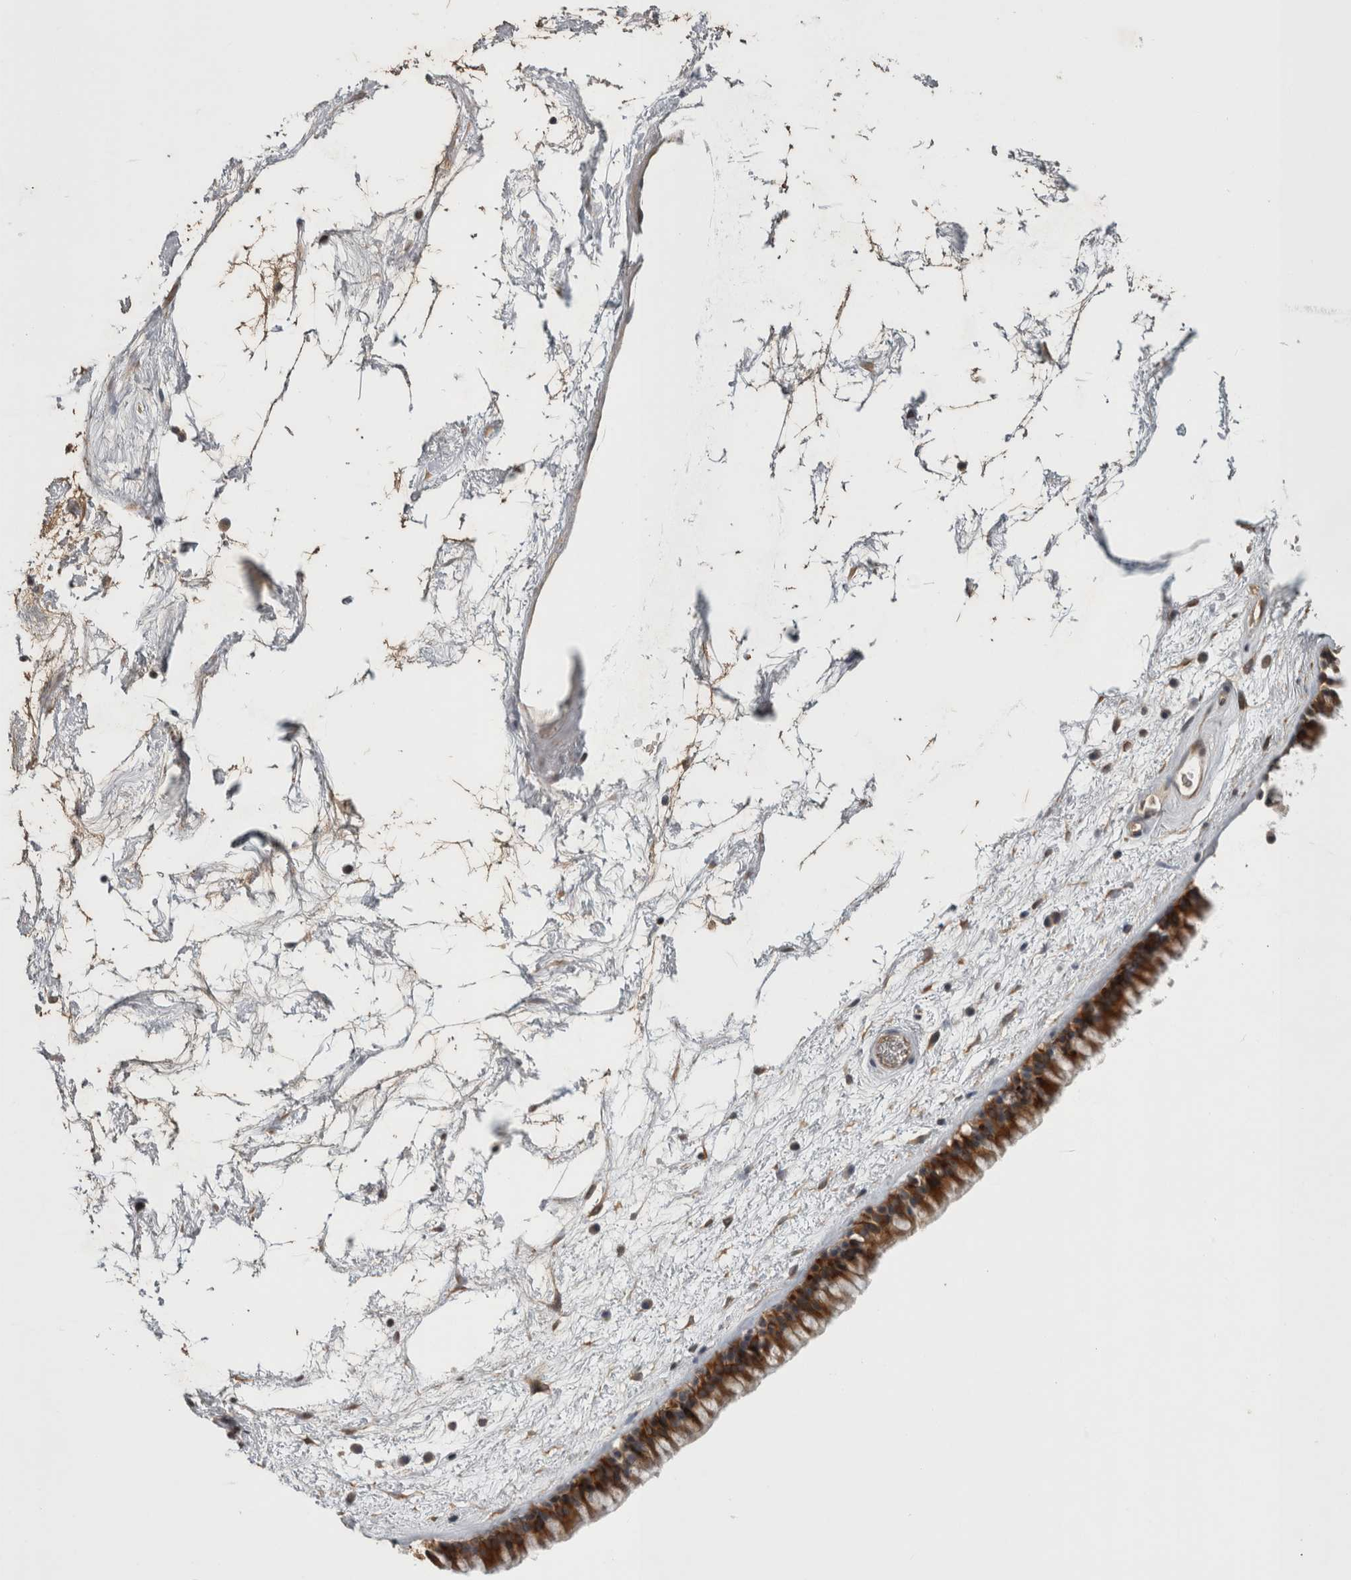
{"staining": {"intensity": "strong", "quantity": ">75%", "location": "cytoplasmic/membranous"}, "tissue": "nasopharynx", "cell_type": "Respiratory epithelial cells", "image_type": "normal", "snomed": [{"axis": "morphology", "description": "Normal tissue, NOS"}, {"axis": "morphology", "description": "Inflammation, NOS"}, {"axis": "topography", "description": "Nasopharynx"}], "caption": "A photomicrograph showing strong cytoplasmic/membranous expression in approximately >75% of respiratory epithelial cells in benign nasopharynx, as visualized by brown immunohistochemical staining.", "gene": "TRMT61B", "patient": {"sex": "male", "age": 48}}